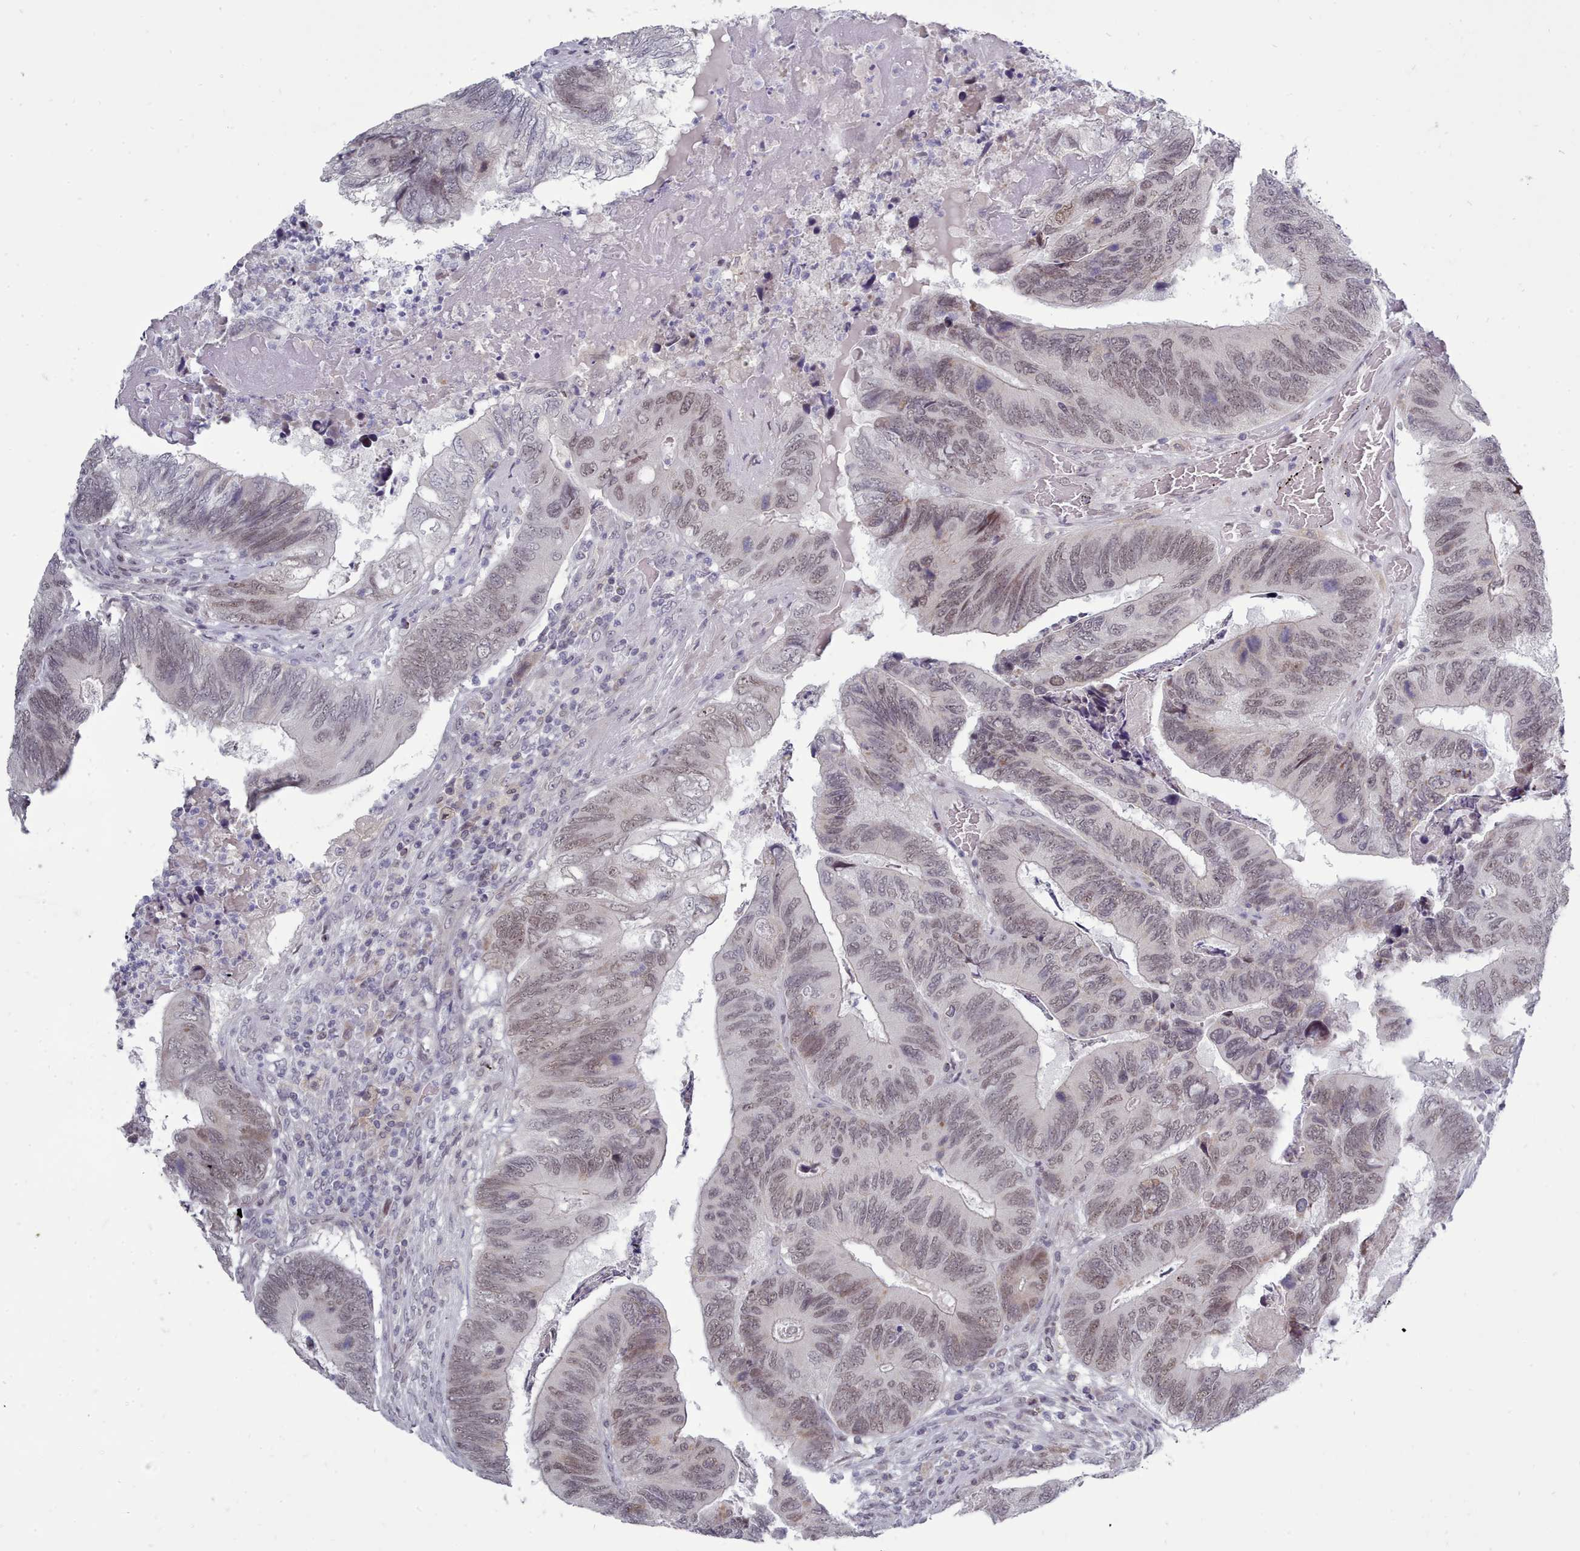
{"staining": {"intensity": "weak", "quantity": ">75%", "location": "nuclear"}, "tissue": "colorectal cancer", "cell_type": "Tumor cells", "image_type": "cancer", "snomed": [{"axis": "morphology", "description": "Adenocarcinoma, NOS"}, {"axis": "topography", "description": "Colon"}], "caption": "Colorectal cancer (adenocarcinoma) was stained to show a protein in brown. There is low levels of weak nuclear positivity in approximately >75% of tumor cells.", "gene": "GINS1", "patient": {"sex": "female", "age": 67}}